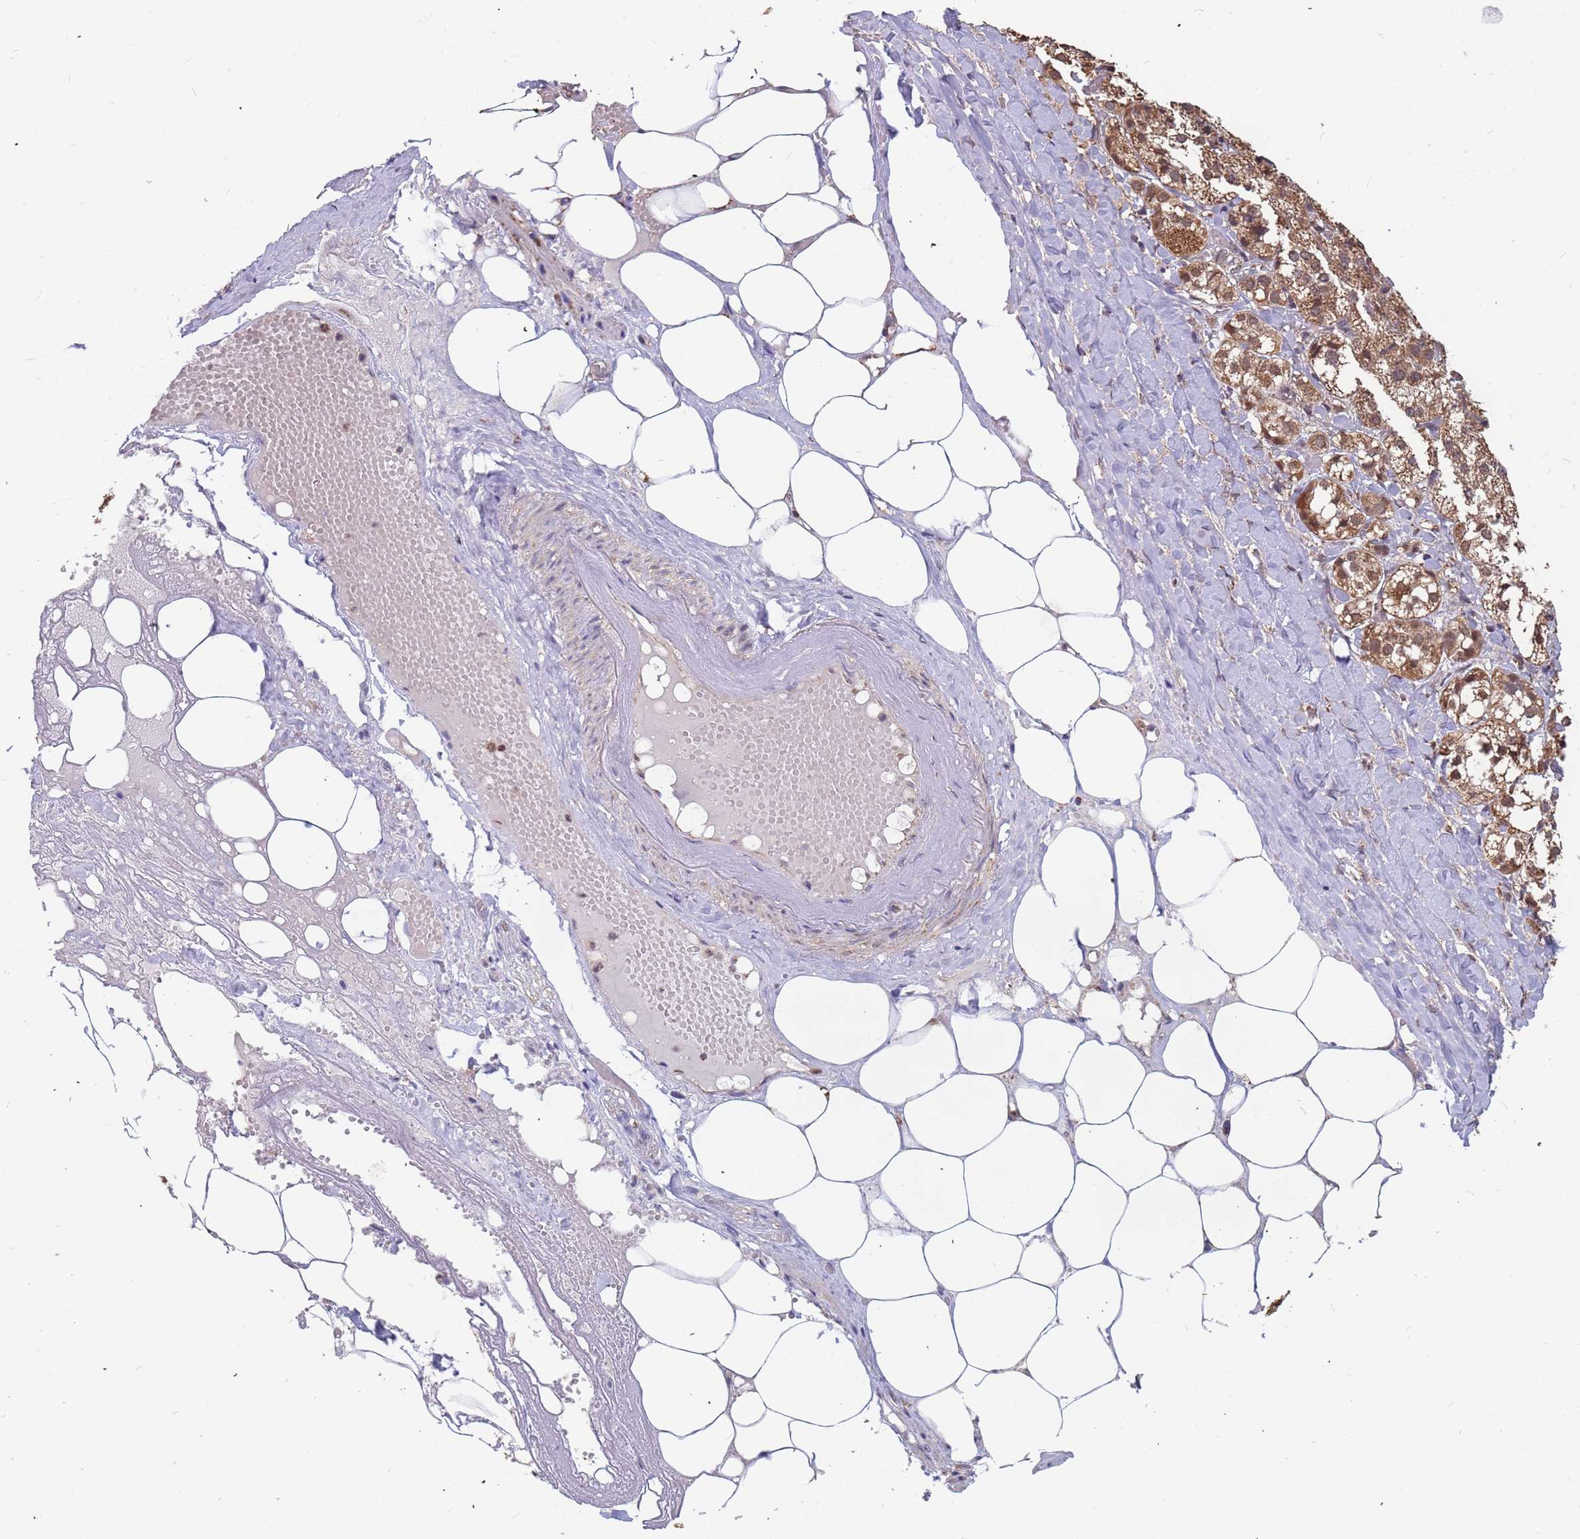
{"staining": {"intensity": "moderate", "quantity": ">75%", "location": "cytoplasmic/membranous,nuclear"}, "tissue": "adrenal gland", "cell_type": "Glandular cells", "image_type": "normal", "snomed": [{"axis": "morphology", "description": "Normal tissue, NOS"}, {"axis": "topography", "description": "Adrenal gland"}], "caption": "A high-resolution image shows immunohistochemistry (IHC) staining of normal adrenal gland, which reveals moderate cytoplasmic/membranous,nuclear positivity in about >75% of glandular cells.", "gene": "DENND2B", "patient": {"sex": "female", "age": 61}}